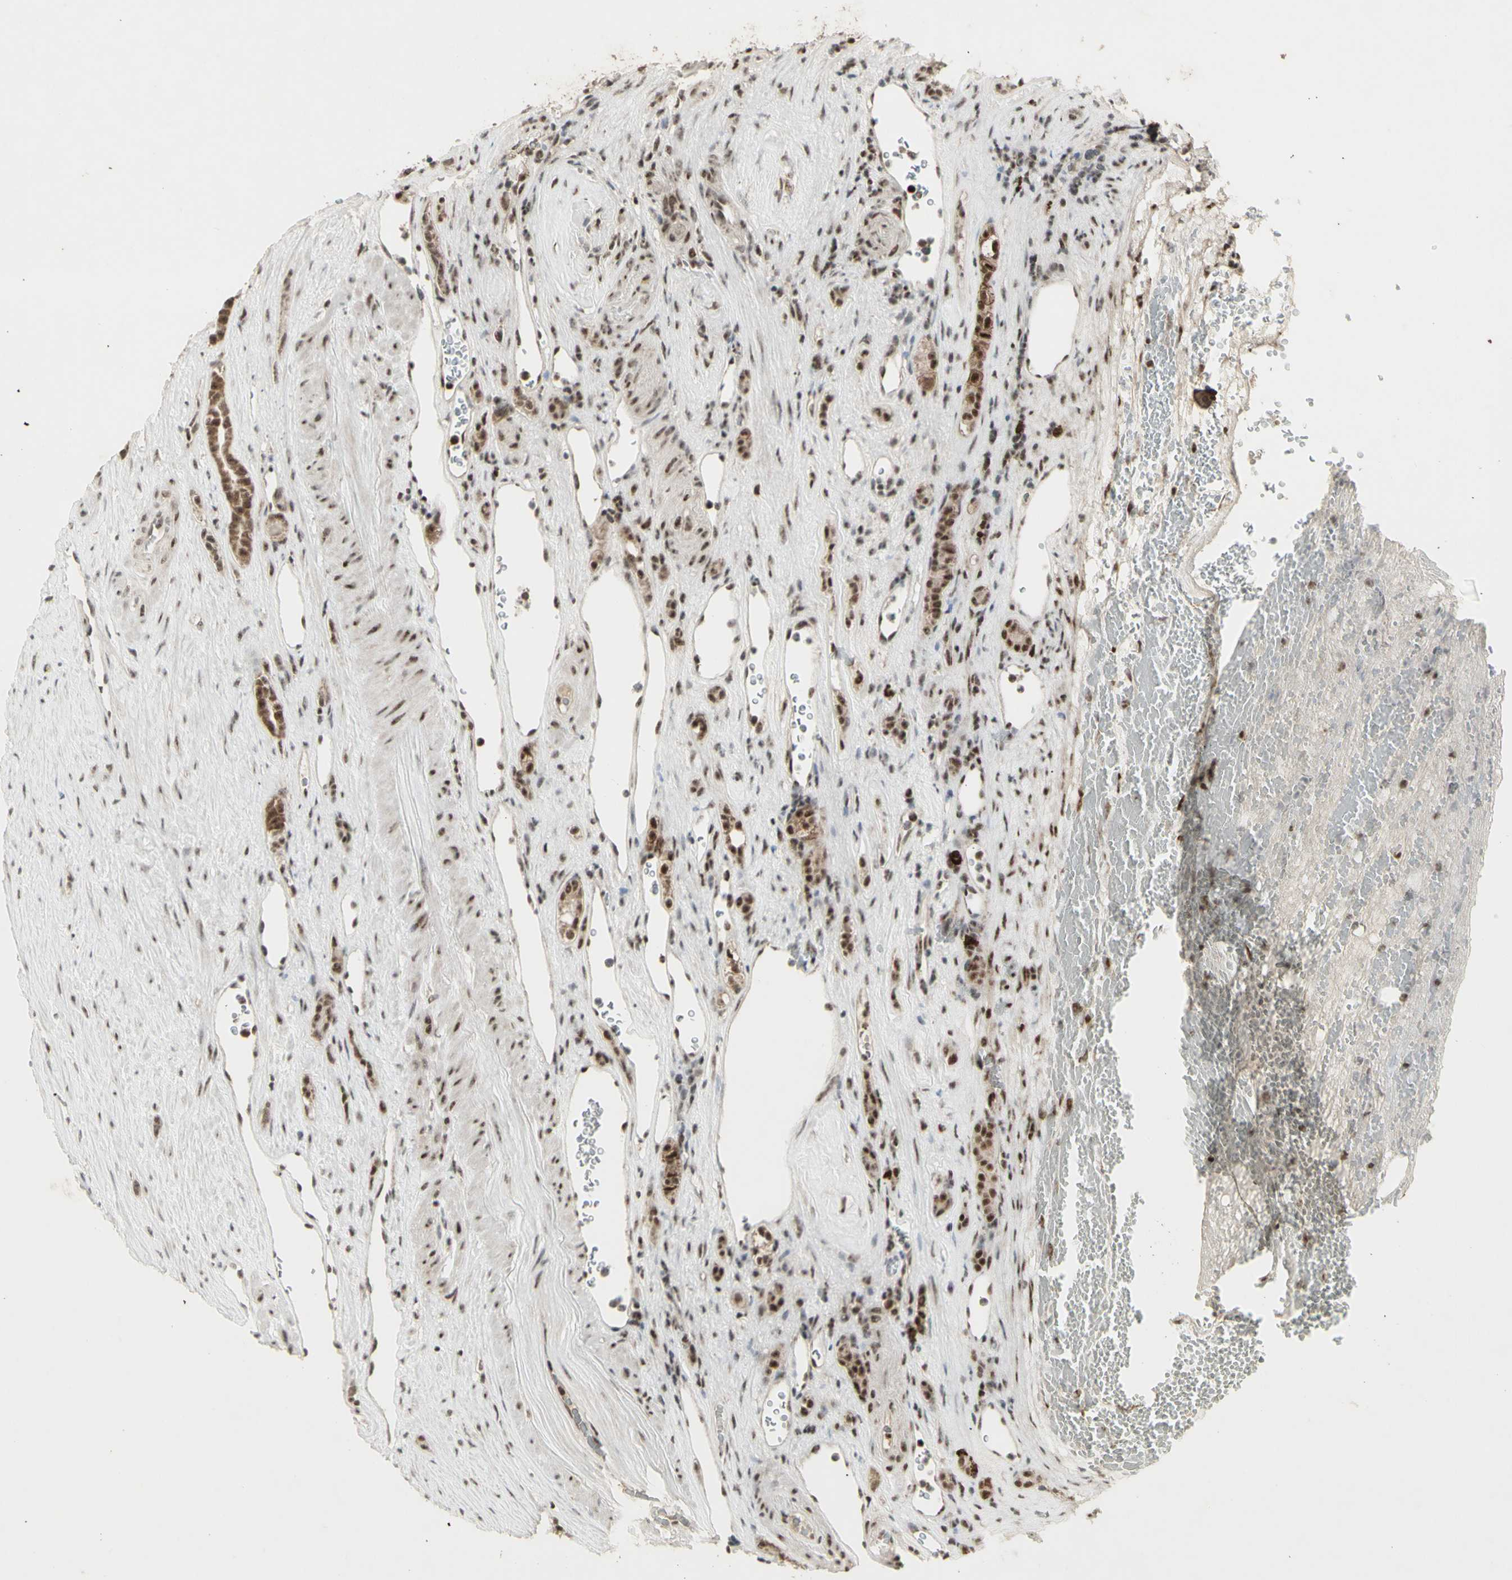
{"staining": {"intensity": "strong", "quantity": ">75%", "location": "nuclear"}, "tissue": "renal cancer", "cell_type": "Tumor cells", "image_type": "cancer", "snomed": [{"axis": "morphology", "description": "Adenocarcinoma, NOS"}, {"axis": "topography", "description": "Kidney"}], "caption": "This image reveals immunohistochemistry staining of renal cancer, with high strong nuclear positivity in about >75% of tumor cells.", "gene": "CCNT1", "patient": {"sex": "female", "age": 69}}